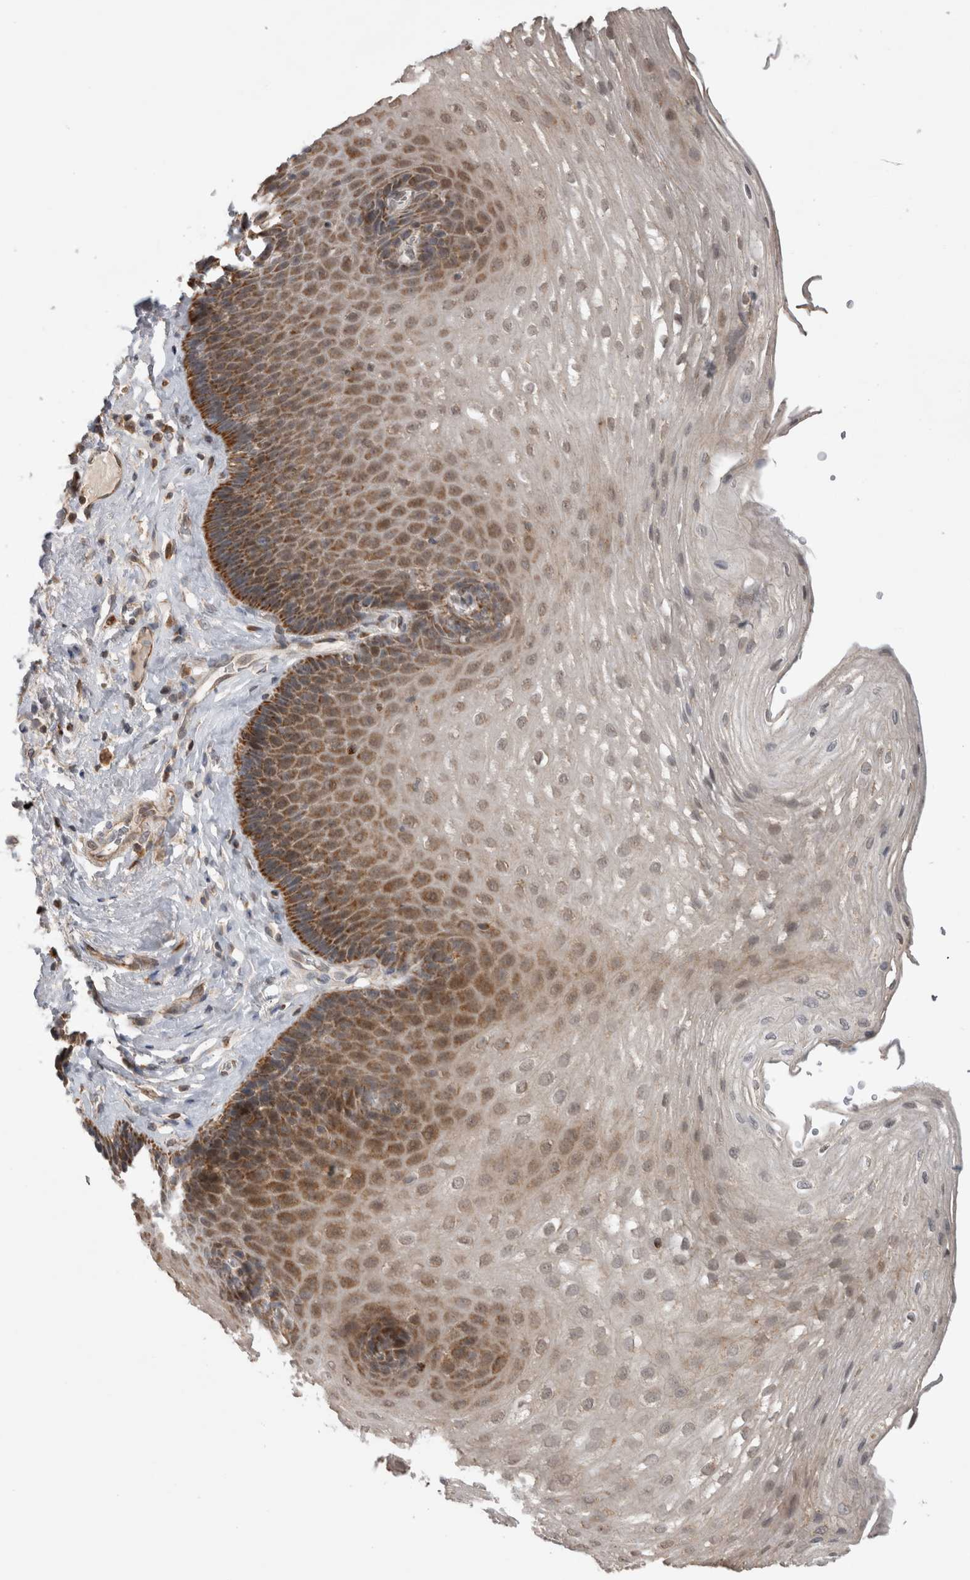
{"staining": {"intensity": "moderate", "quantity": ">75%", "location": "cytoplasmic/membranous"}, "tissue": "esophagus", "cell_type": "Squamous epithelial cells", "image_type": "normal", "snomed": [{"axis": "morphology", "description": "Normal tissue, NOS"}, {"axis": "topography", "description": "Esophagus"}], "caption": "The photomicrograph displays a brown stain indicating the presence of a protein in the cytoplasmic/membranous of squamous epithelial cells in esophagus. (IHC, brightfield microscopy, high magnification).", "gene": "KCNIP1", "patient": {"sex": "female", "age": 66}}